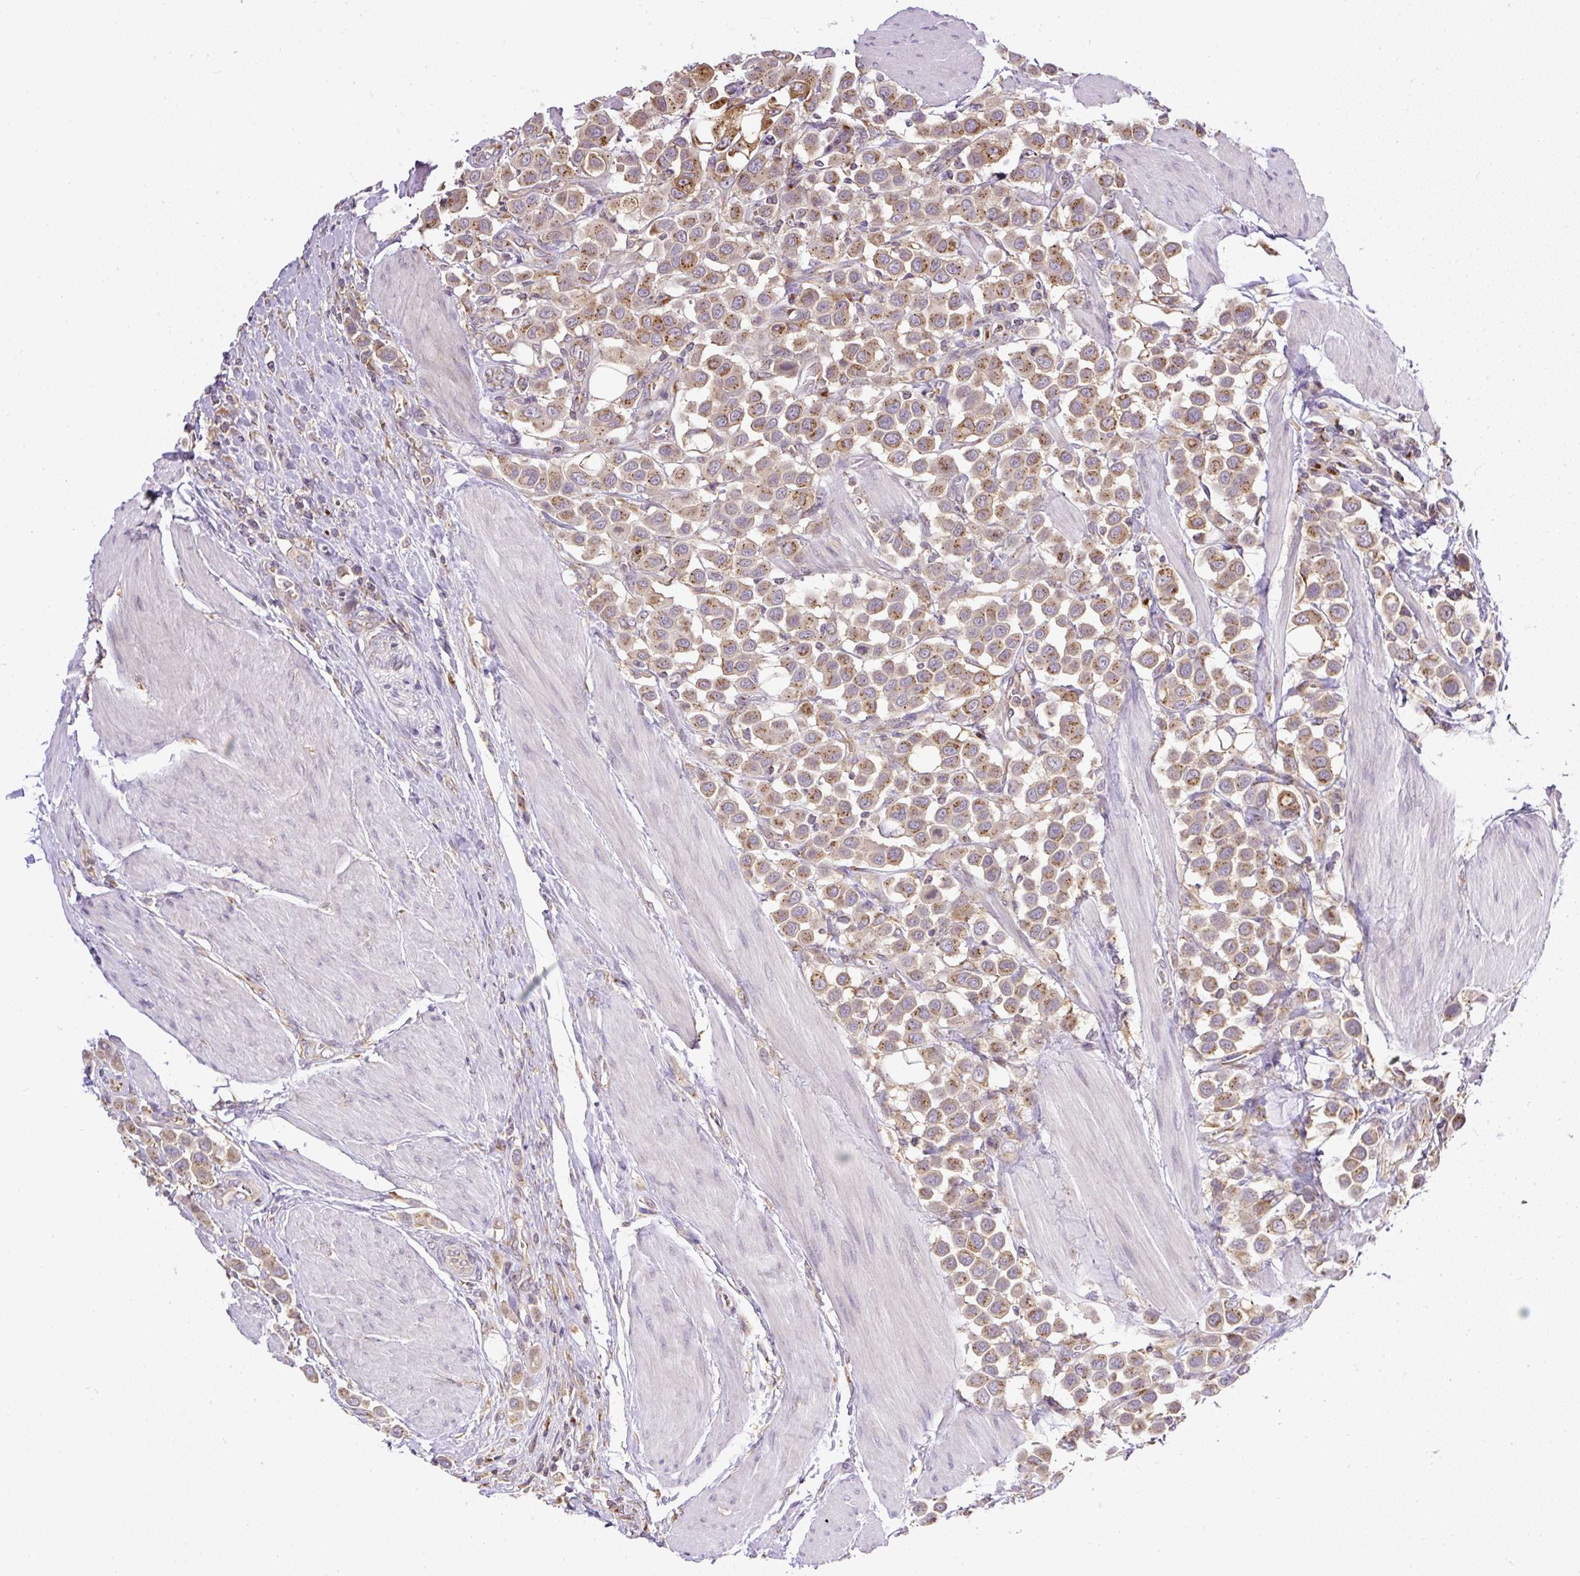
{"staining": {"intensity": "moderate", "quantity": ">75%", "location": "cytoplasmic/membranous"}, "tissue": "urothelial cancer", "cell_type": "Tumor cells", "image_type": "cancer", "snomed": [{"axis": "morphology", "description": "Urothelial carcinoma, High grade"}, {"axis": "topography", "description": "Urinary bladder"}], "caption": "A photomicrograph of urothelial cancer stained for a protein demonstrates moderate cytoplasmic/membranous brown staining in tumor cells.", "gene": "SMC4", "patient": {"sex": "male", "age": 50}}